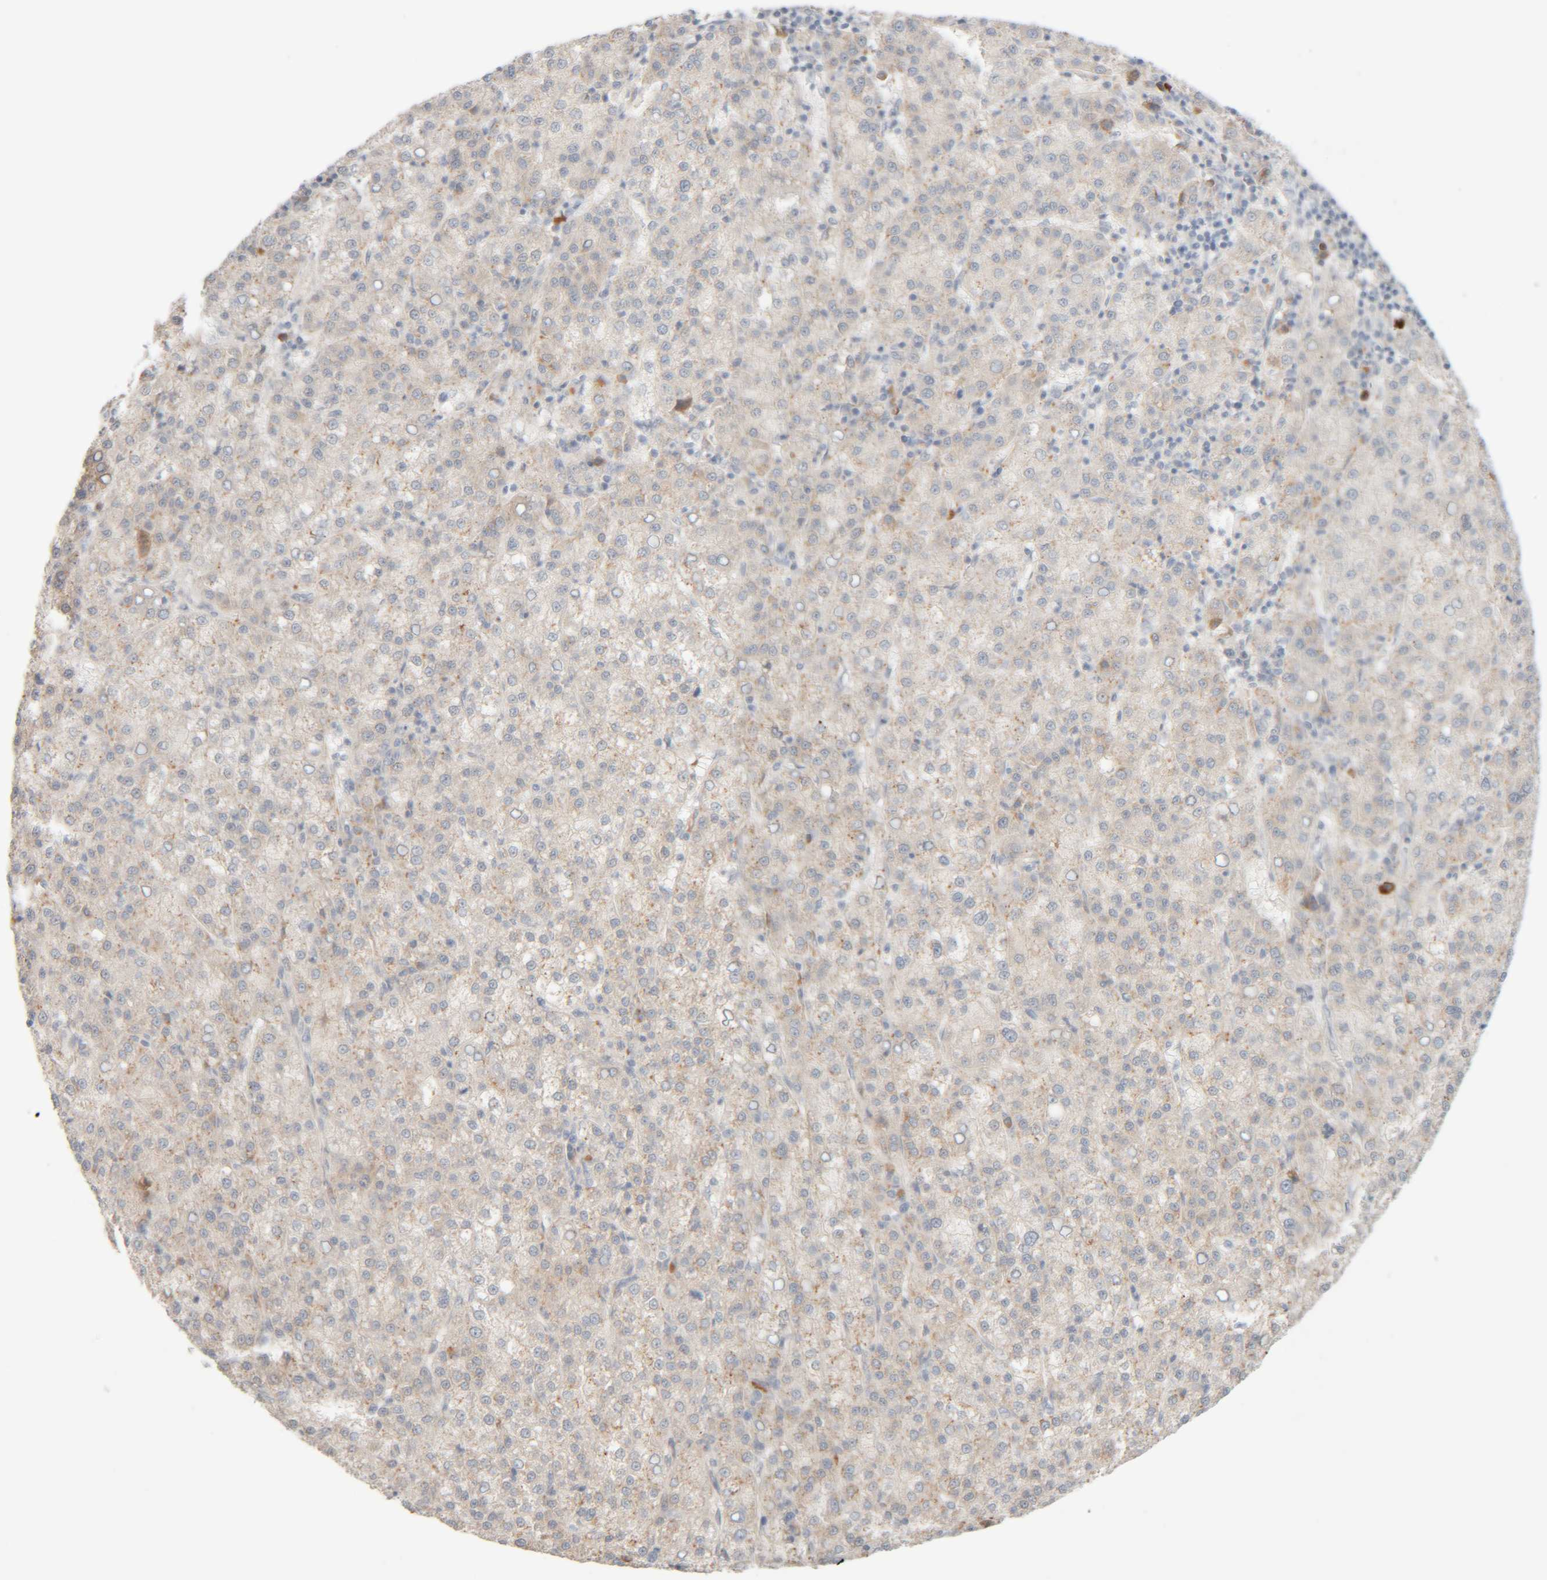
{"staining": {"intensity": "negative", "quantity": "none", "location": "none"}, "tissue": "liver cancer", "cell_type": "Tumor cells", "image_type": "cancer", "snomed": [{"axis": "morphology", "description": "Carcinoma, Hepatocellular, NOS"}, {"axis": "topography", "description": "Liver"}], "caption": "High magnification brightfield microscopy of liver cancer stained with DAB (3,3'-diaminobenzidine) (brown) and counterstained with hematoxylin (blue): tumor cells show no significant staining. (DAB immunohistochemistry (IHC) visualized using brightfield microscopy, high magnification).", "gene": "CHKA", "patient": {"sex": "female", "age": 58}}